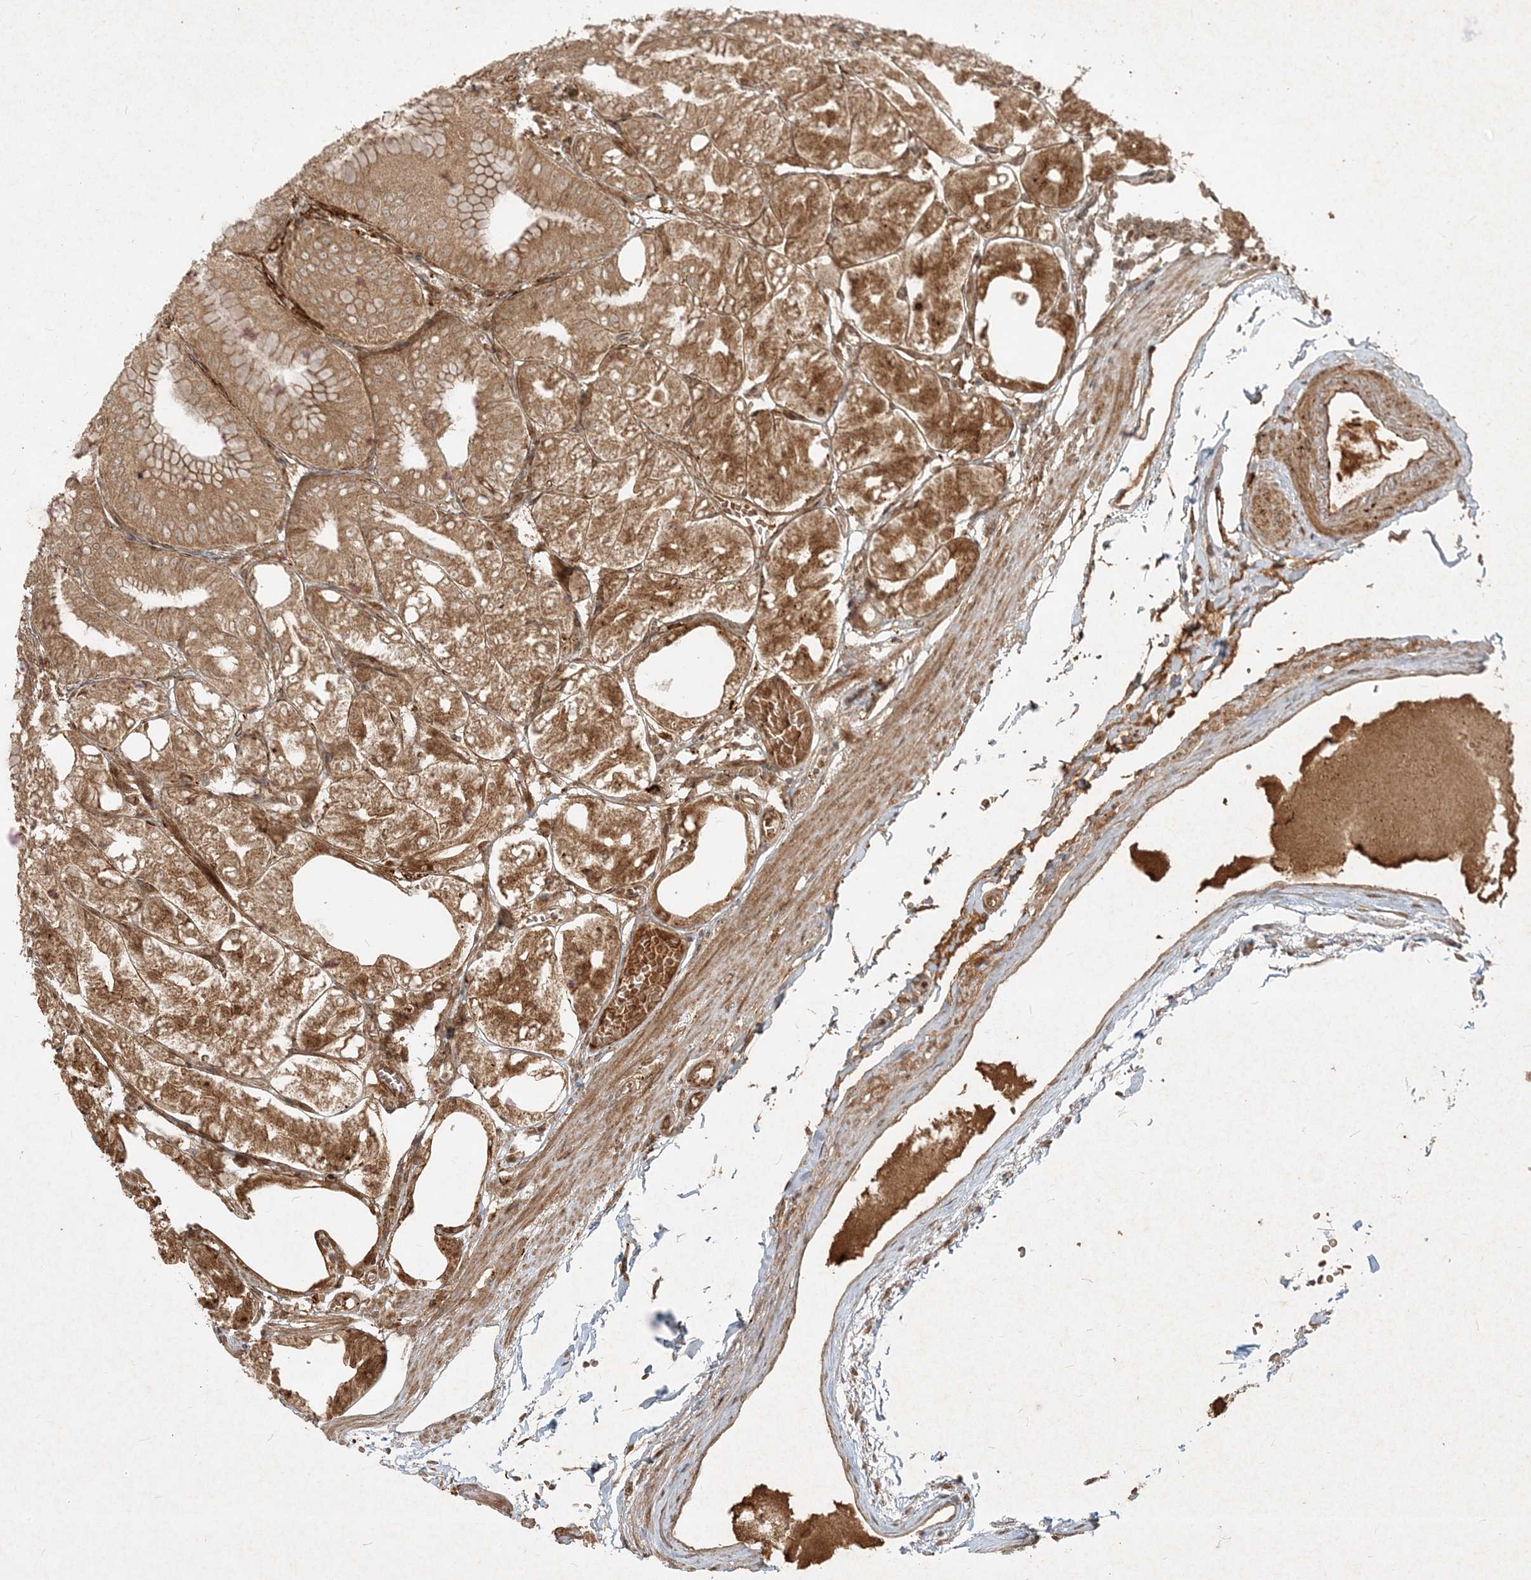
{"staining": {"intensity": "moderate", "quantity": ">75%", "location": "cytoplasmic/membranous"}, "tissue": "stomach", "cell_type": "Glandular cells", "image_type": "normal", "snomed": [{"axis": "morphology", "description": "Normal tissue, NOS"}, {"axis": "topography", "description": "Stomach, lower"}], "caption": "This micrograph reveals IHC staining of unremarkable stomach, with medium moderate cytoplasmic/membranous staining in approximately >75% of glandular cells.", "gene": "NARS1", "patient": {"sex": "male", "age": 71}}